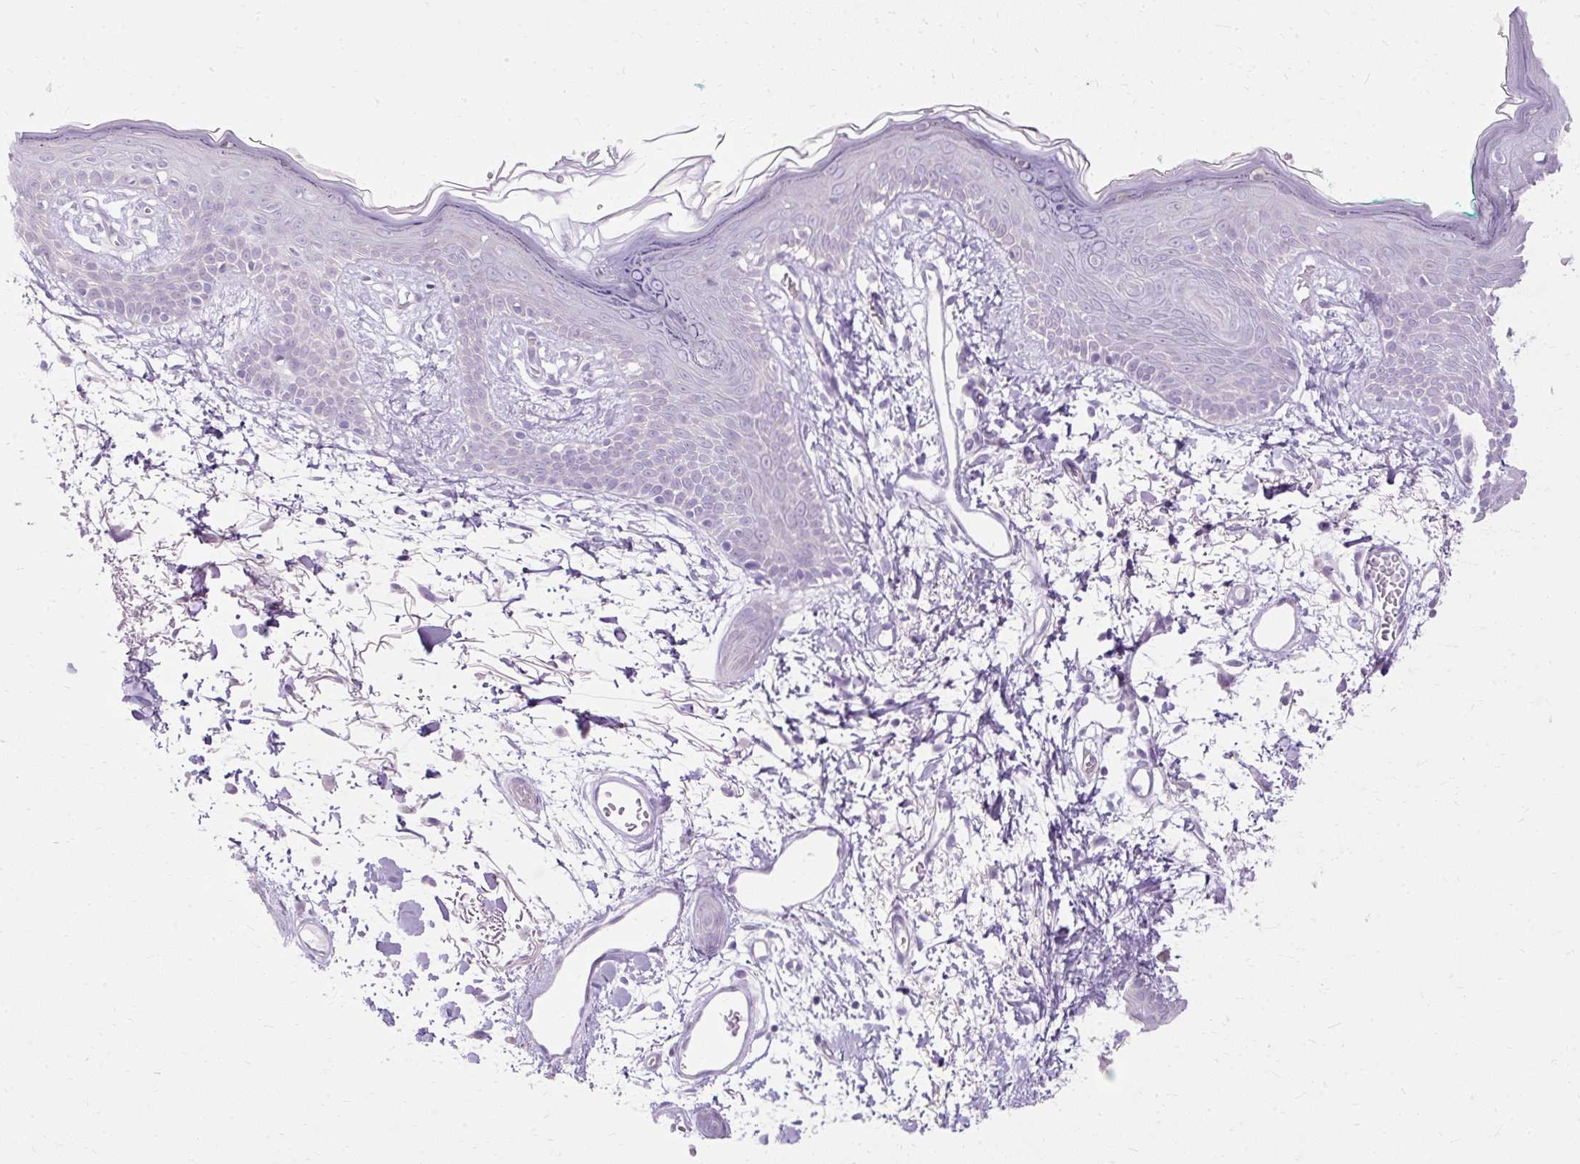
{"staining": {"intensity": "negative", "quantity": "none", "location": "none"}, "tissue": "skin", "cell_type": "Fibroblasts", "image_type": "normal", "snomed": [{"axis": "morphology", "description": "Normal tissue, NOS"}, {"axis": "topography", "description": "Skin"}], "caption": "DAB immunohistochemical staining of benign skin reveals no significant positivity in fibroblasts. (DAB (3,3'-diaminobenzidine) immunohistochemistry, high magnification).", "gene": "HSD11B1", "patient": {"sex": "male", "age": 79}}